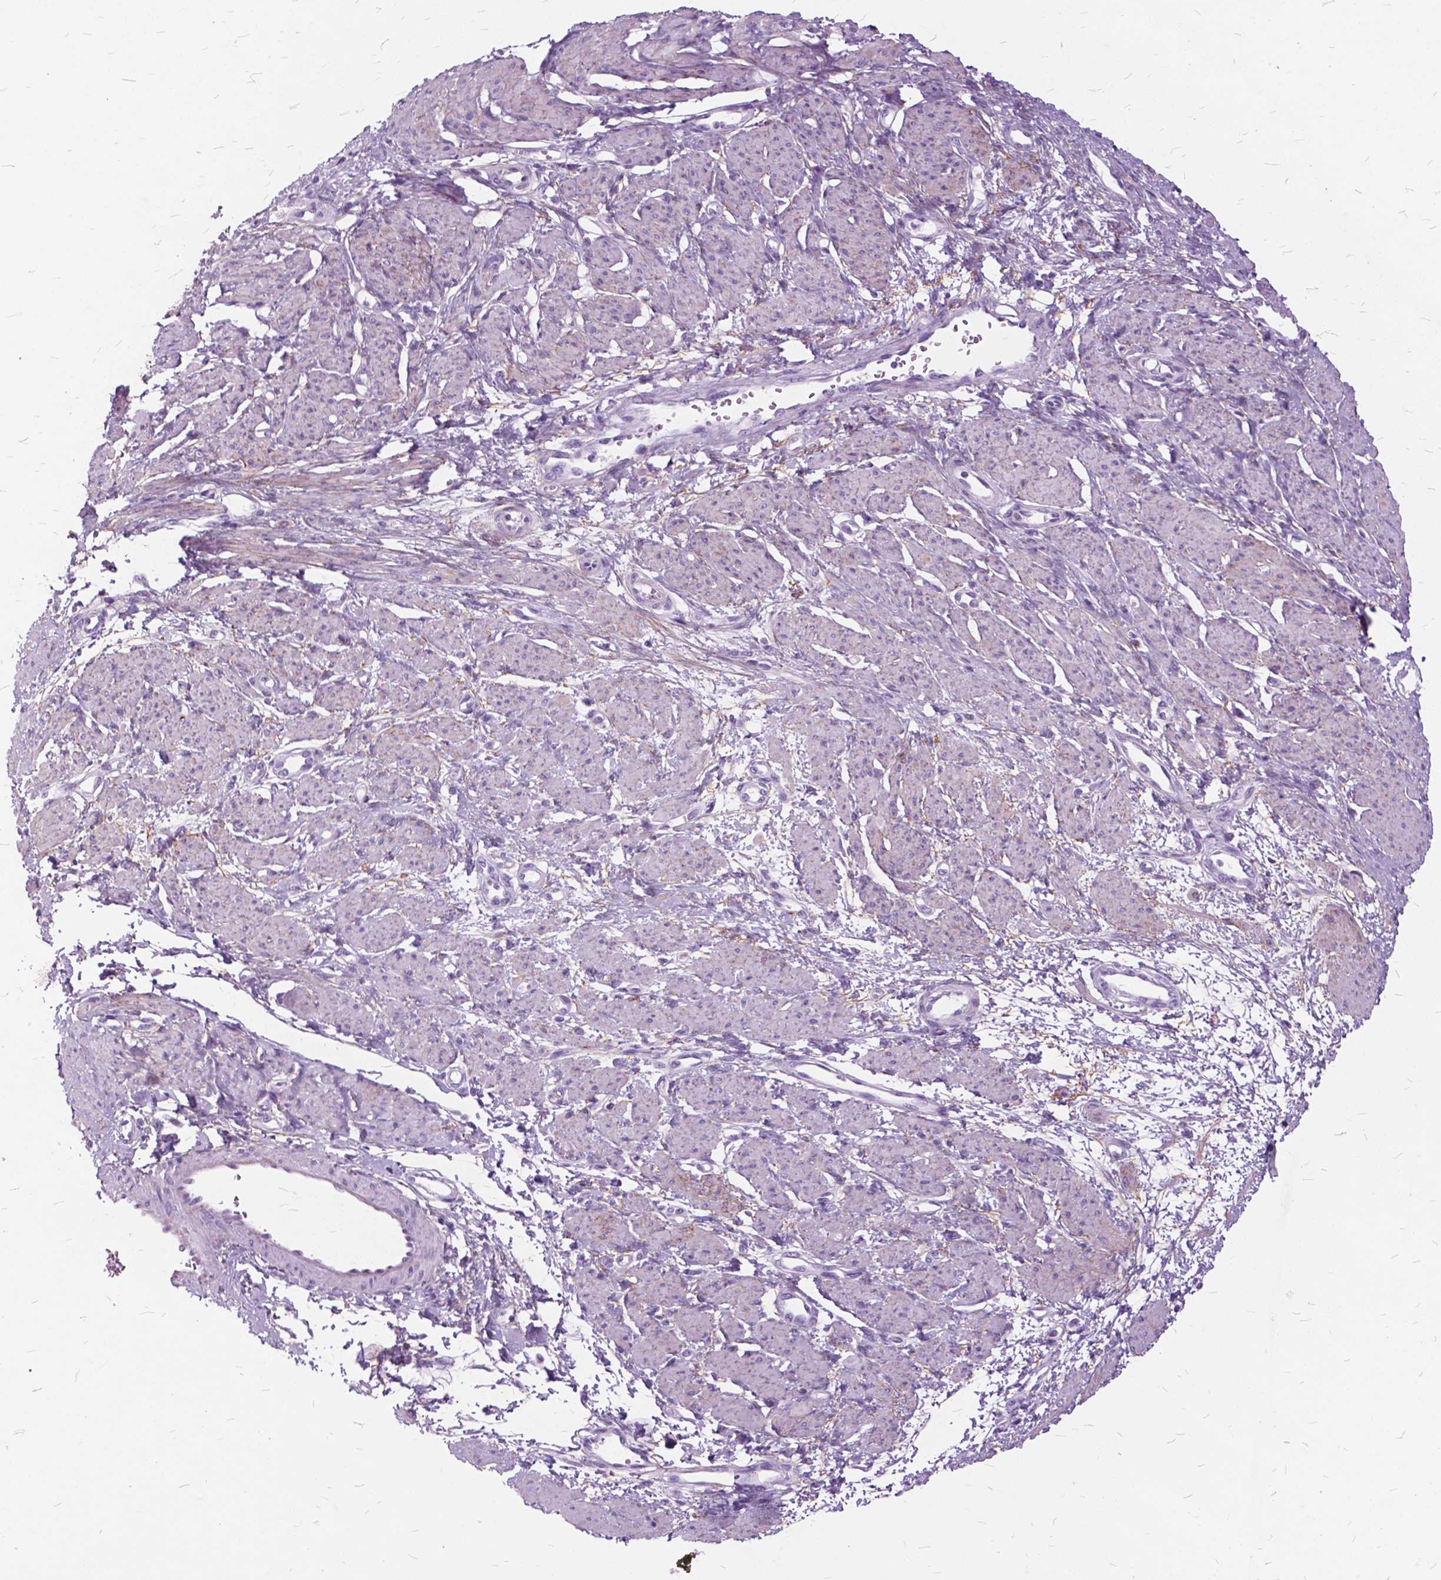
{"staining": {"intensity": "negative", "quantity": "none", "location": "none"}, "tissue": "smooth muscle", "cell_type": "Smooth muscle cells", "image_type": "normal", "snomed": [{"axis": "morphology", "description": "Normal tissue, NOS"}, {"axis": "topography", "description": "Smooth muscle"}, {"axis": "topography", "description": "Uterus"}], "caption": "DAB (3,3'-diaminobenzidine) immunohistochemical staining of unremarkable smooth muscle displays no significant positivity in smooth muscle cells.", "gene": "GDF9", "patient": {"sex": "female", "age": 39}}